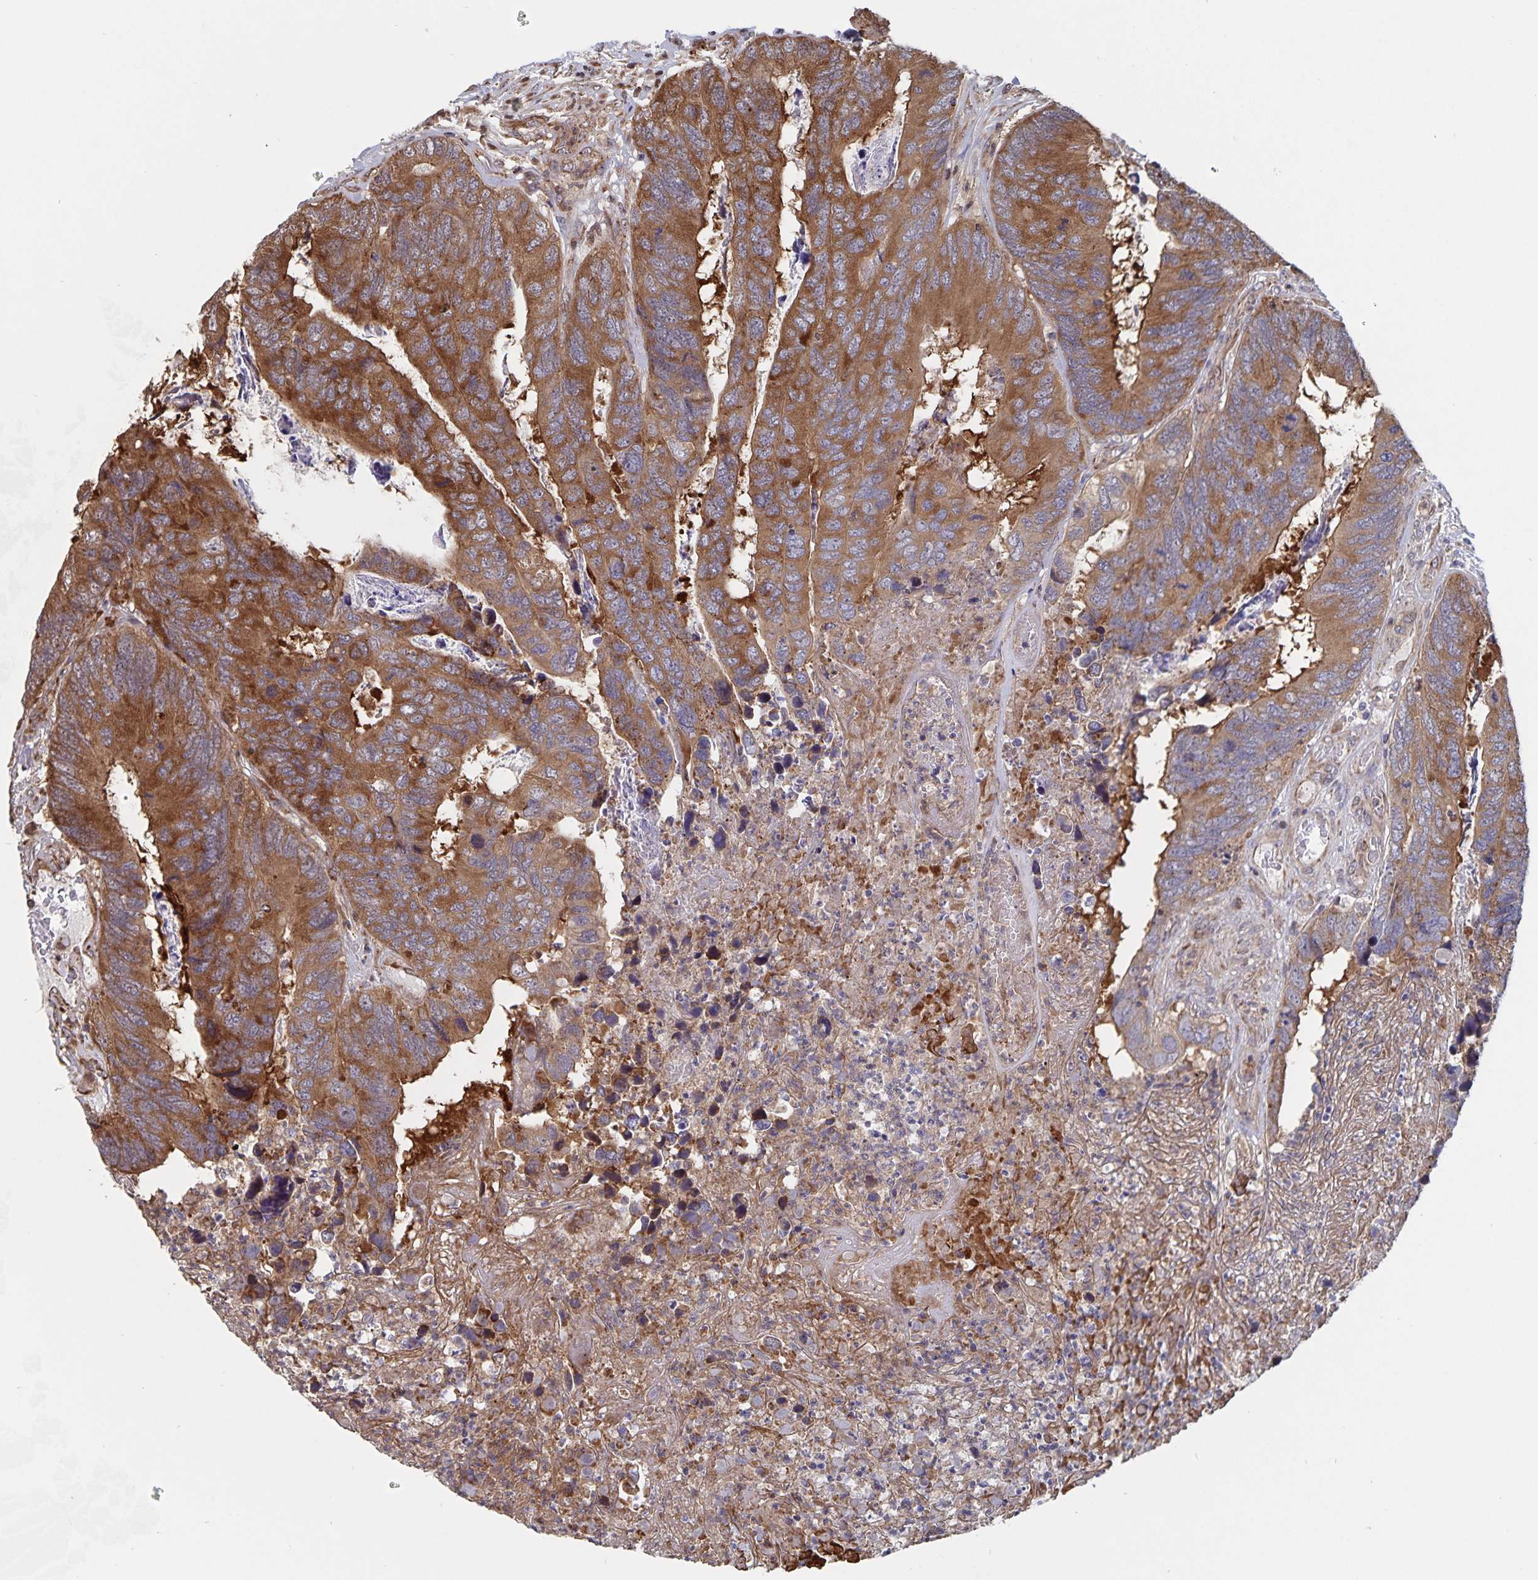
{"staining": {"intensity": "strong", "quantity": ">75%", "location": "cytoplasmic/membranous"}, "tissue": "colorectal cancer", "cell_type": "Tumor cells", "image_type": "cancer", "snomed": [{"axis": "morphology", "description": "Adenocarcinoma, NOS"}, {"axis": "topography", "description": "Colon"}], "caption": "Brown immunohistochemical staining in human adenocarcinoma (colorectal) demonstrates strong cytoplasmic/membranous expression in approximately >75% of tumor cells.", "gene": "ACACA", "patient": {"sex": "female", "age": 67}}